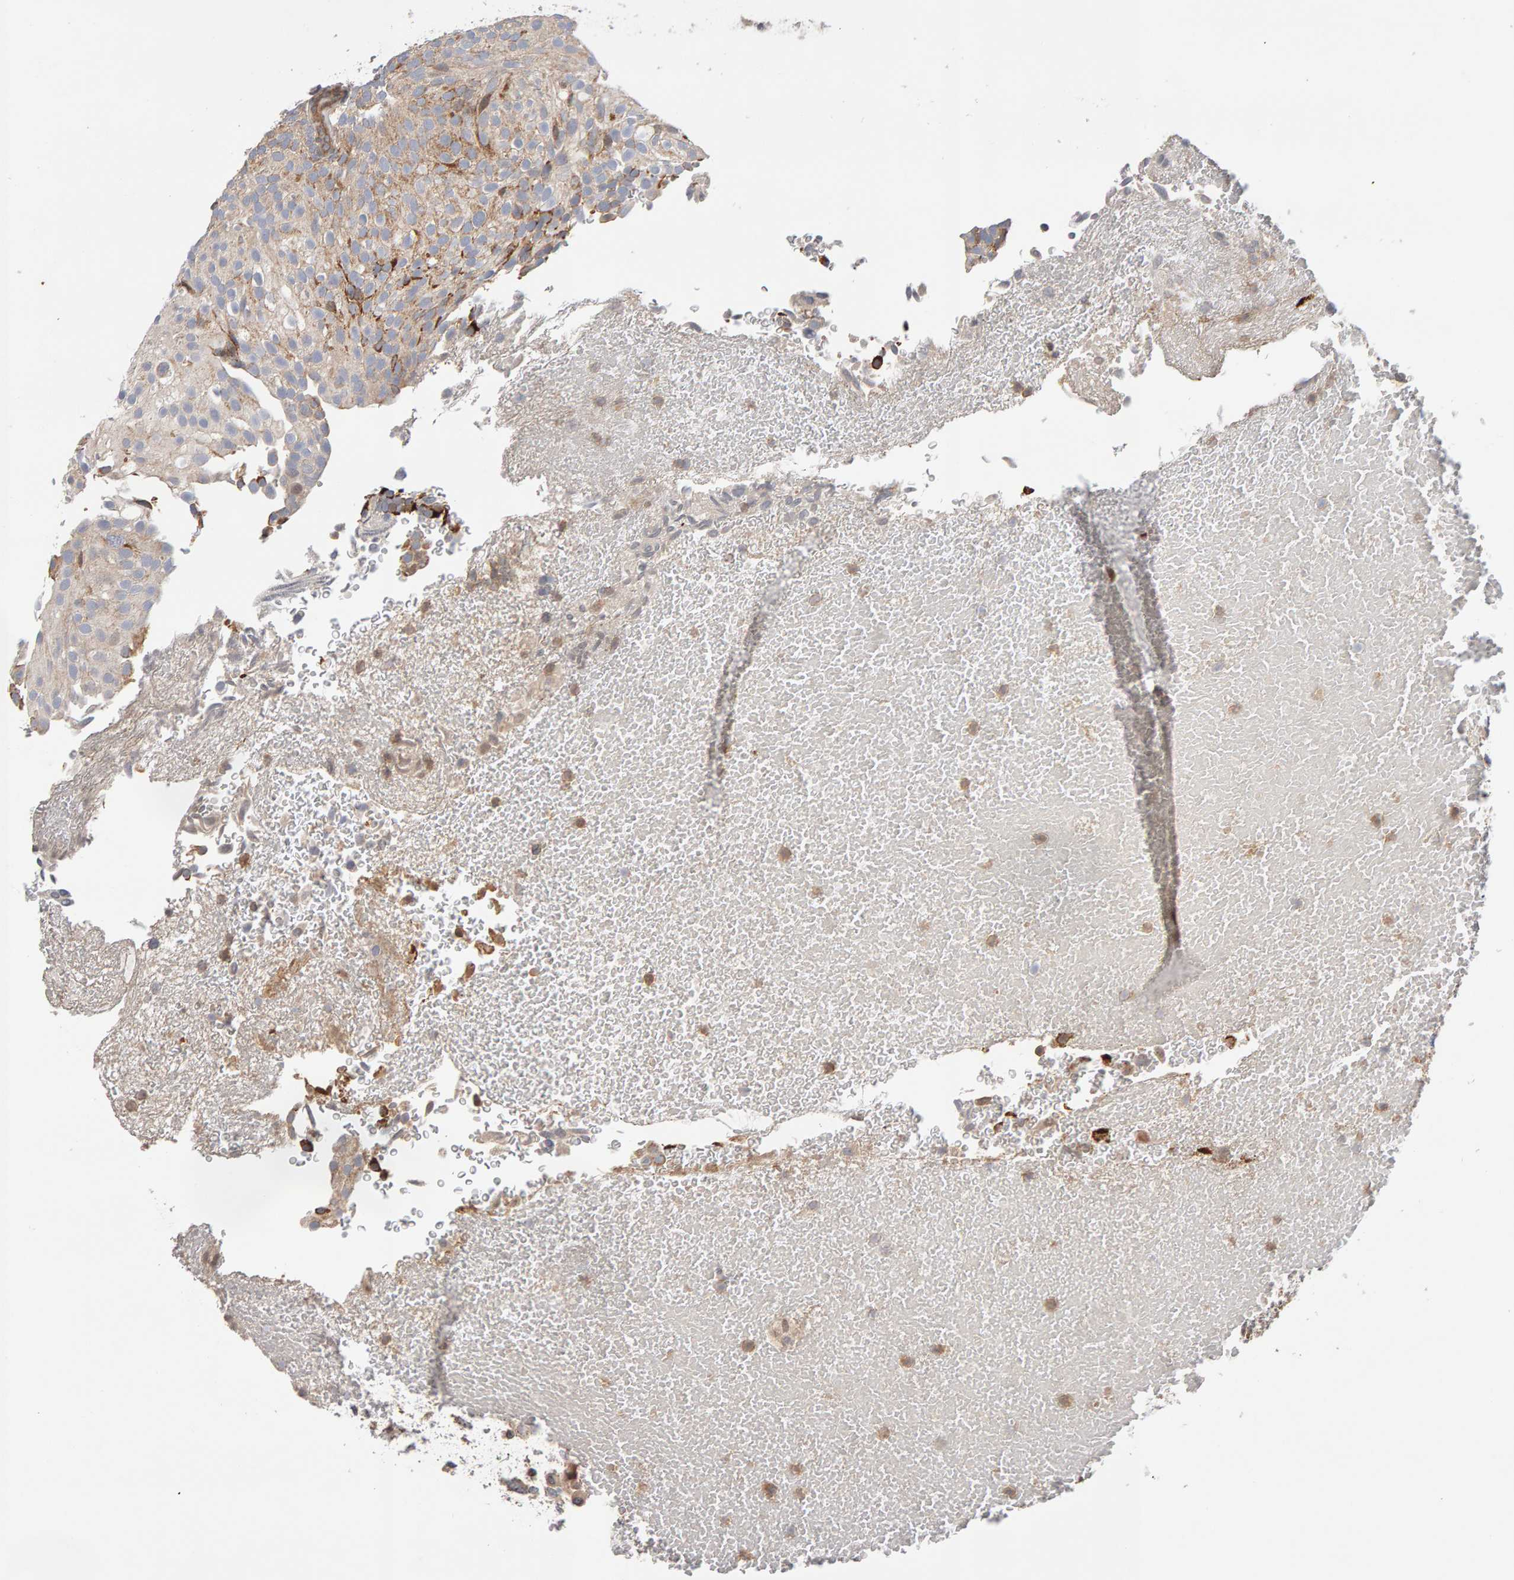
{"staining": {"intensity": "moderate", "quantity": "<25%", "location": "cytoplasmic/membranous"}, "tissue": "urothelial cancer", "cell_type": "Tumor cells", "image_type": "cancer", "snomed": [{"axis": "morphology", "description": "Urothelial carcinoma, Low grade"}, {"axis": "topography", "description": "Urinary bladder"}], "caption": "Urothelial cancer was stained to show a protein in brown. There is low levels of moderate cytoplasmic/membranous positivity in approximately <25% of tumor cells.", "gene": "LZTS1", "patient": {"sex": "male", "age": 78}}